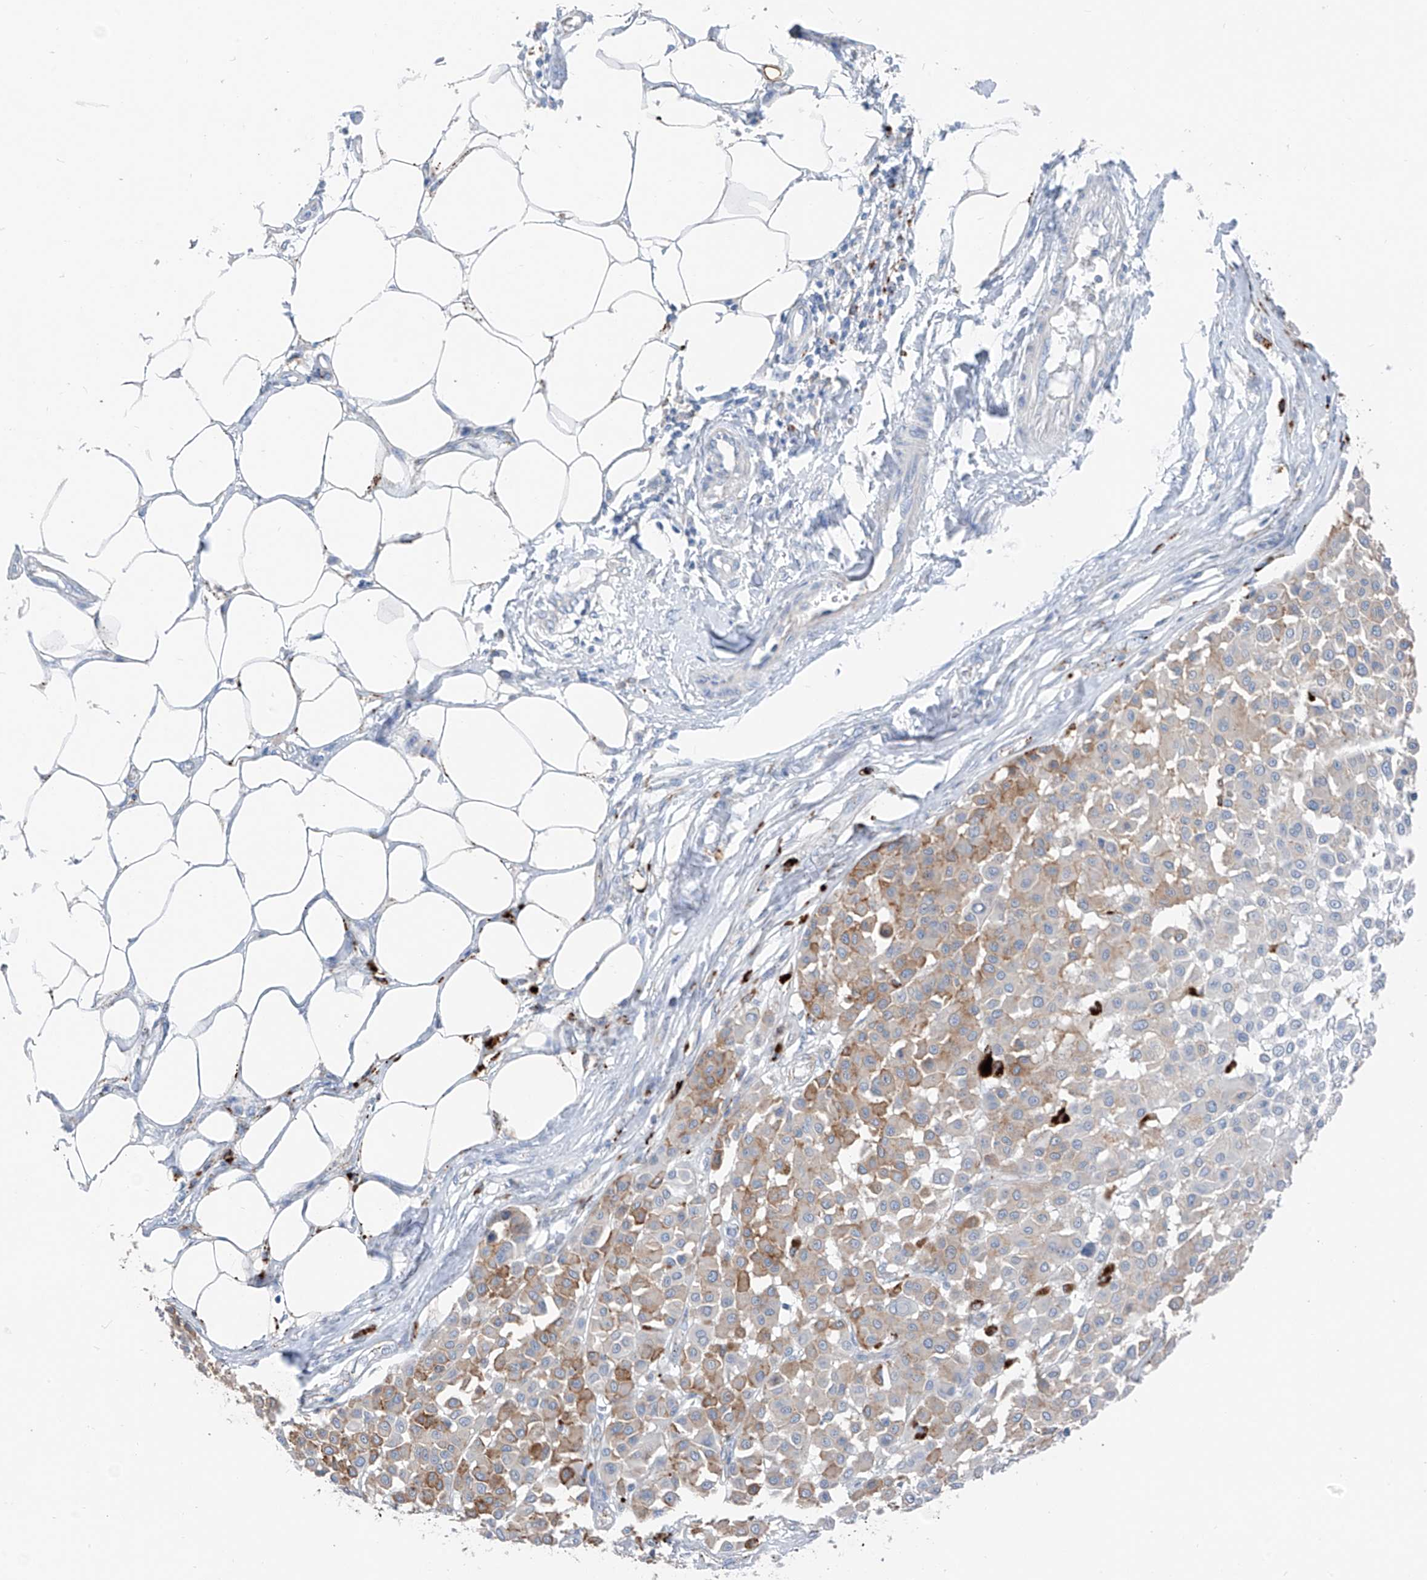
{"staining": {"intensity": "moderate", "quantity": "<25%", "location": "cytoplasmic/membranous"}, "tissue": "melanoma", "cell_type": "Tumor cells", "image_type": "cancer", "snomed": [{"axis": "morphology", "description": "Malignant melanoma, Metastatic site"}, {"axis": "topography", "description": "Soft tissue"}], "caption": "Human melanoma stained with a brown dye exhibits moderate cytoplasmic/membranous positive staining in approximately <25% of tumor cells.", "gene": "GPR137C", "patient": {"sex": "male", "age": 41}}